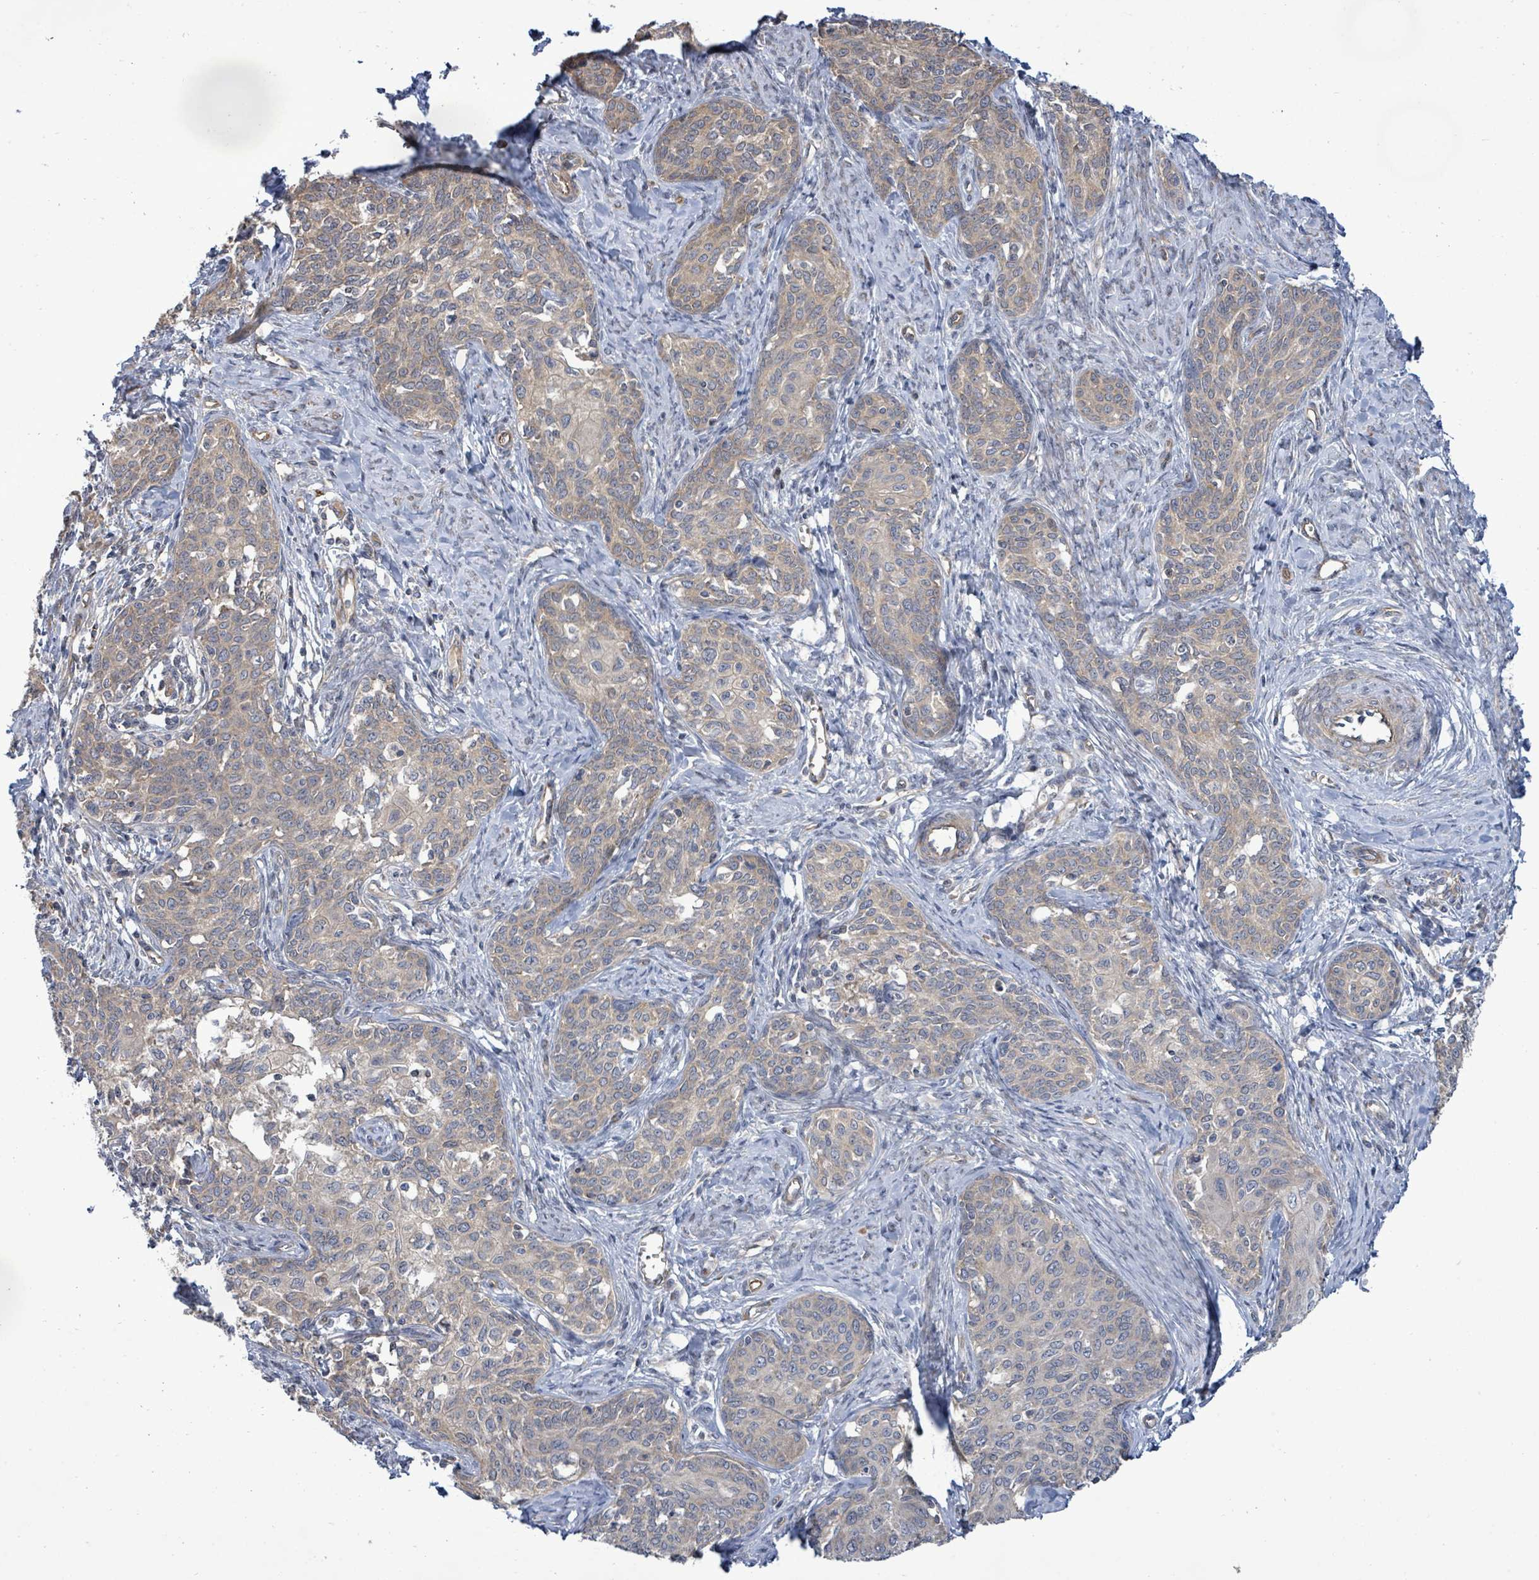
{"staining": {"intensity": "weak", "quantity": "25%-75%", "location": "cytoplasmic/membranous"}, "tissue": "cervical cancer", "cell_type": "Tumor cells", "image_type": "cancer", "snomed": [{"axis": "morphology", "description": "Squamous cell carcinoma, NOS"}, {"axis": "morphology", "description": "Adenocarcinoma, NOS"}, {"axis": "topography", "description": "Cervix"}], "caption": "Tumor cells display low levels of weak cytoplasmic/membranous expression in approximately 25%-75% of cells in cervical squamous cell carcinoma. (brown staining indicates protein expression, while blue staining denotes nuclei).", "gene": "KBTBD11", "patient": {"sex": "female", "age": 52}}